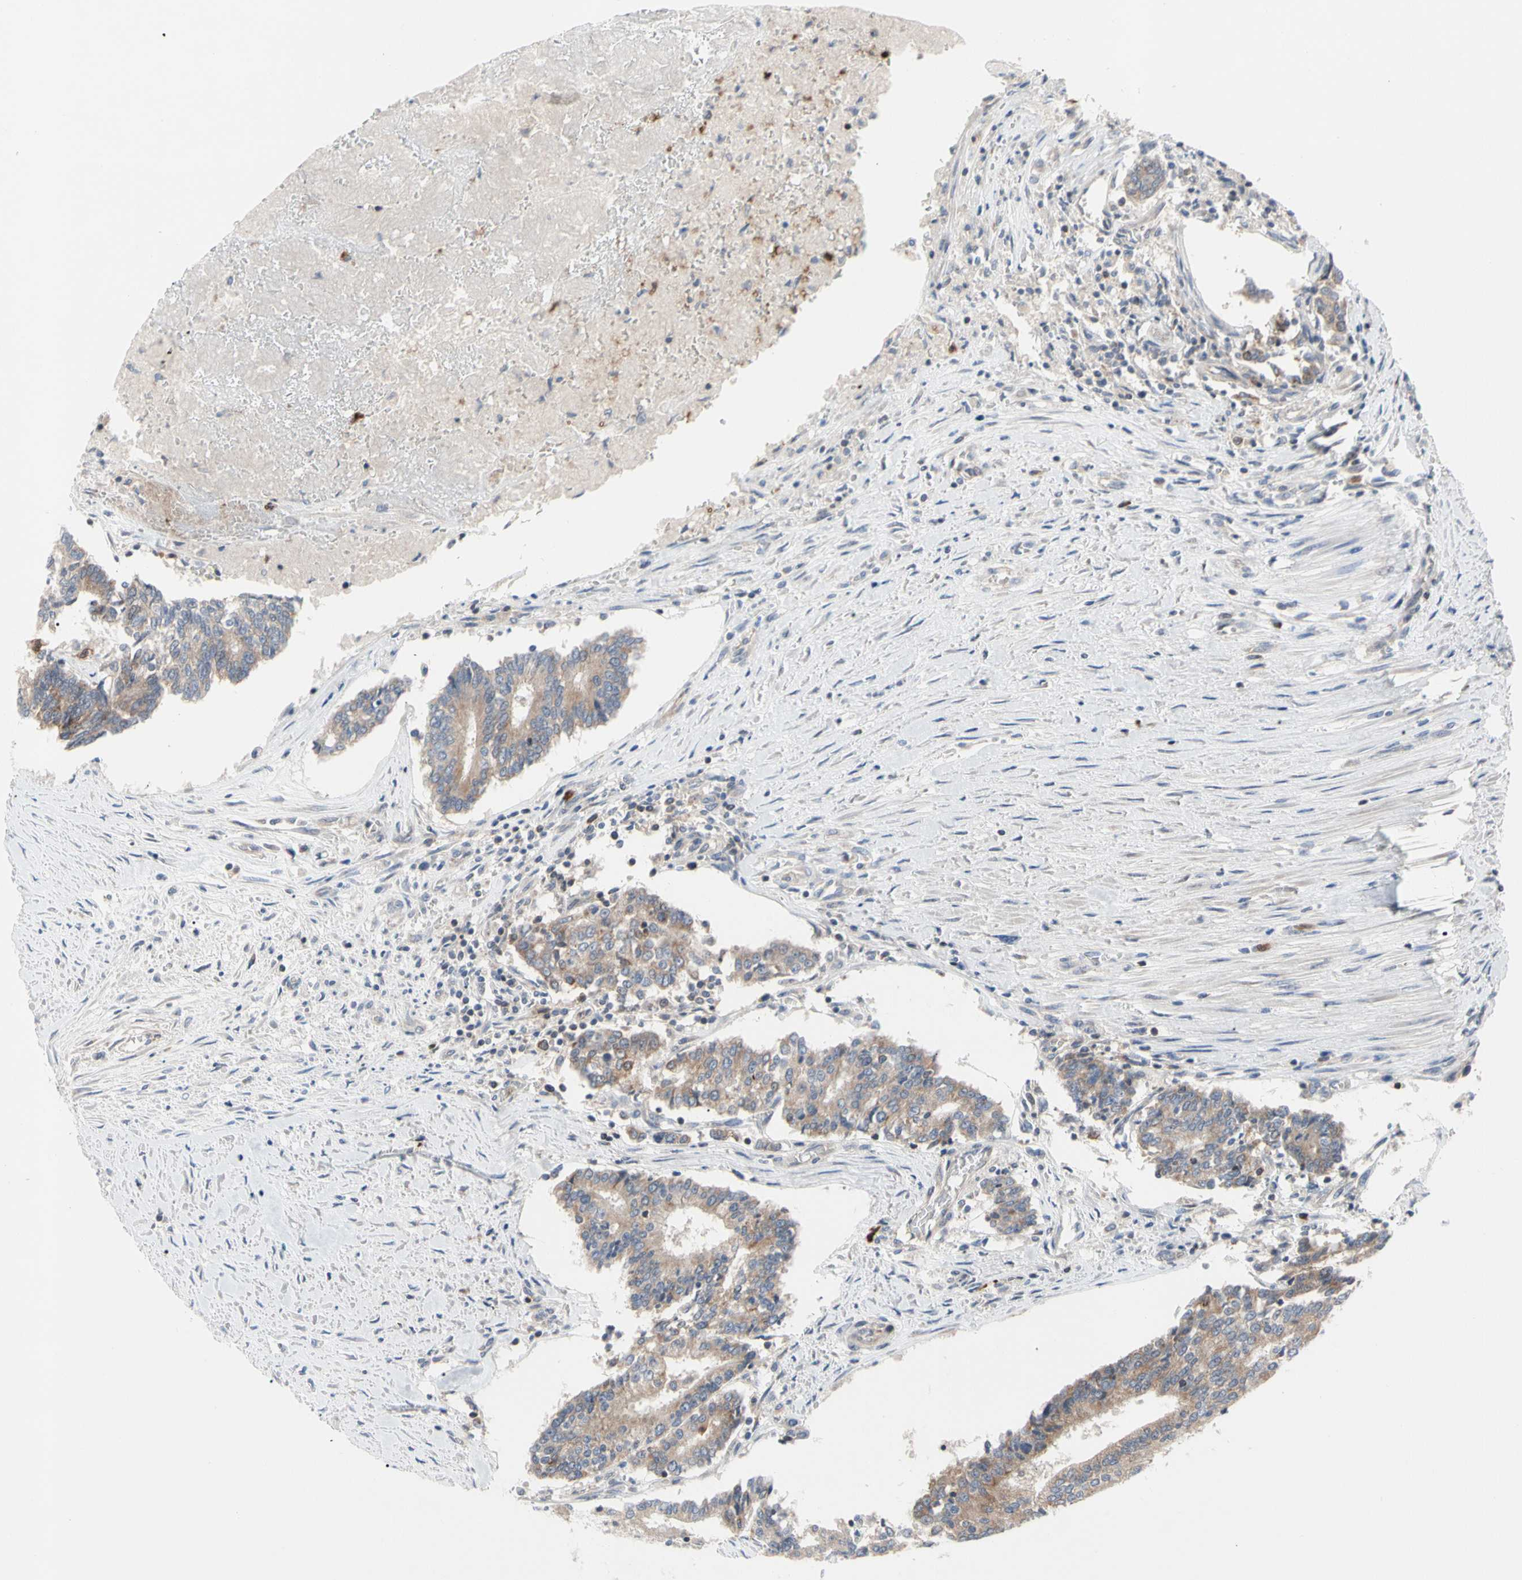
{"staining": {"intensity": "weak", "quantity": "25%-75%", "location": "cytoplasmic/membranous"}, "tissue": "prostate cancer", "cell_type": "Tumor cells", "image_type": "cancer", "snomed": [{"axis": "morphology", "description": "Adenocarcinoma, High grade"}, {"axis": "topography", "description": "Prostate"}], "caption": "Approximately 25%-75% of tumor cells in human prostate cancer (high-grade adenocarcinoma) exhibit weak cytoplasmic/membranous protein staining as visualized by brown immunohistochemical staining.", "gene": "MCL1", "patient": {"sex": "male", "age": 55}}